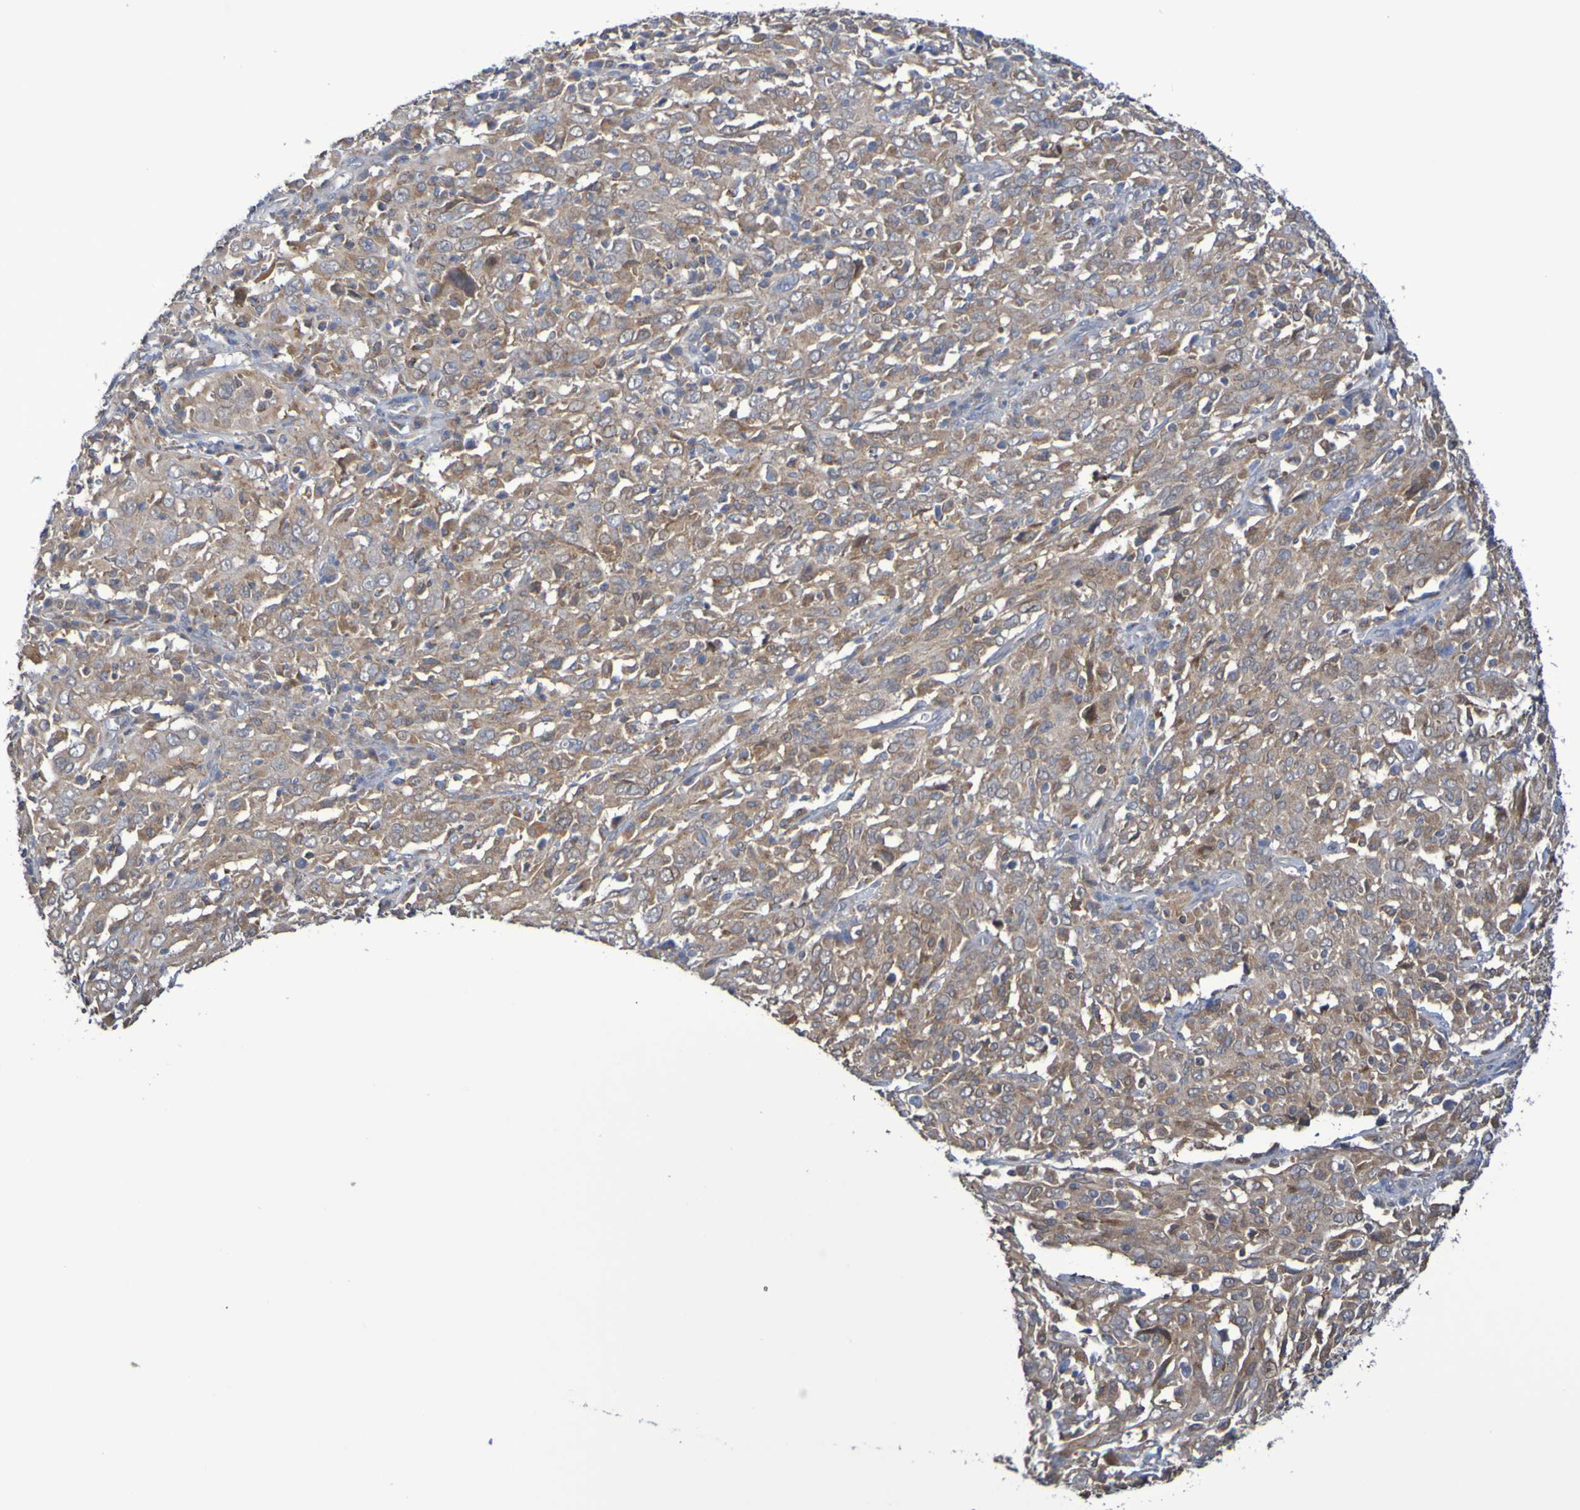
{"staining": {"intensity": "moderate", "quantity": "25%-75%", "location": "cytoplasmic/membranous"}, "tissue": "cervical cancer", "cell_type": "Tumor cells", "image_type": "cancer", "snomed": [{"axis": "morphology", "description": "Squamous cell carcinoma, NOS"}, {"axis": "topography", "description": "Cervix"}], "caption": "A brown stain shows moderate cytoplasmic/membranous expression of a protein in squamous cell carcinoma (cervical) tumor cells. (DAB (3,3'-diaminobenzidine) = brown stain, brightfield microscopy at high magnification).", "gene": "C3orf18", "patient": {"sex": "female", "age": 46}}